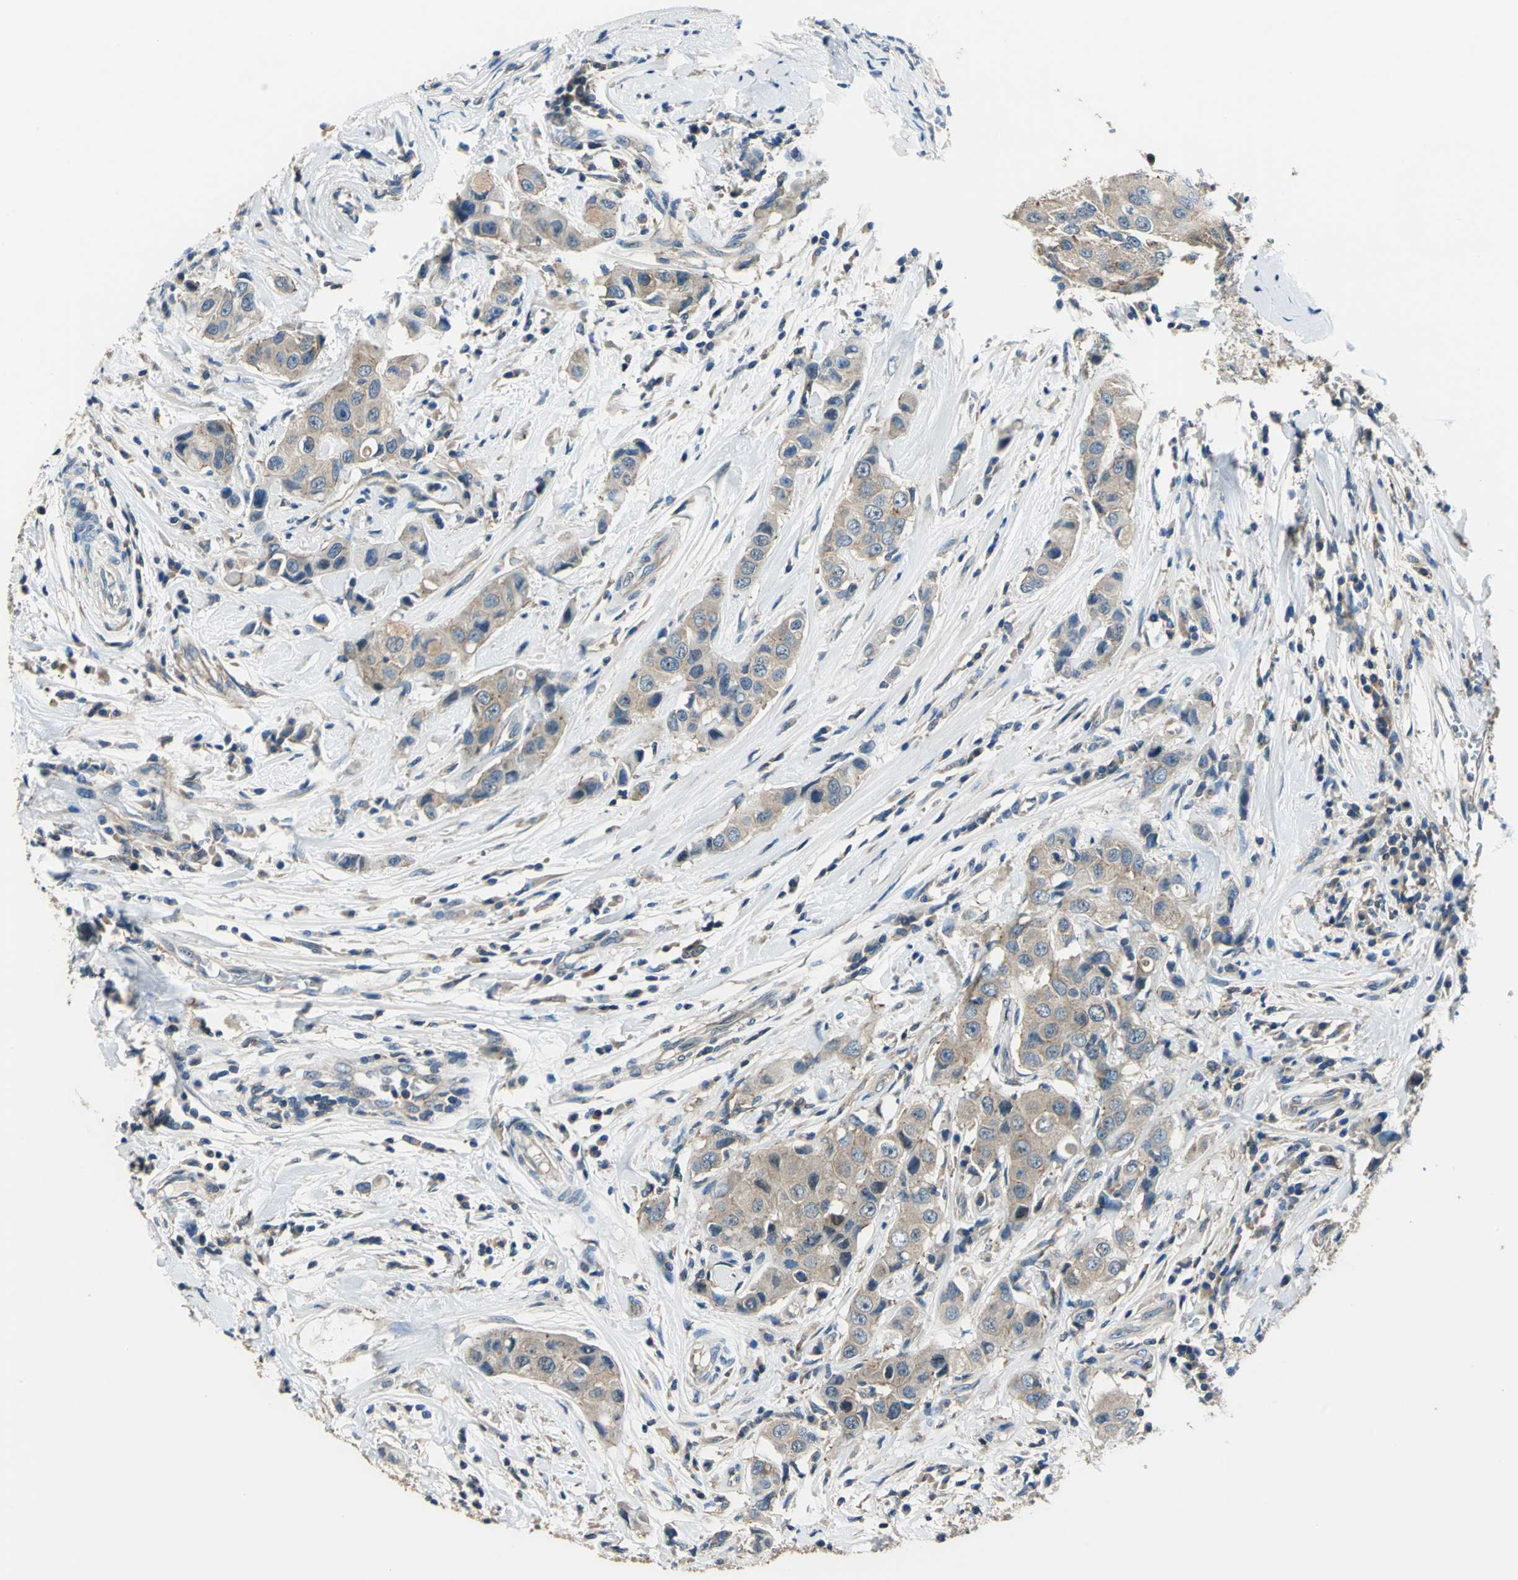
{"staining": {"intensity": "weak", "quantity": ">75%", "location": "cytoplasmic/membranous"}, "tissue": "breast cancer", "cell_type": "Tumor cells", "image_type": "cancer", "snomed": [{"axis": "morphology", "description": "Duct carcinoma"}, {"axis": "topography", "description": "Breast"}], "caption": "DAB (3,3'-diaminobenzidine) immunohistochemical staining of invasive ductal carcinoma (breast) exhibits weak cytoplasmic/membranous protein expression in about >75% of tumor cells. The protein of interest is shown in brown color, while the nuclei are stained blue.", "gene": "DDX3Y", "patient": {"sex": "female", "age": 27}}